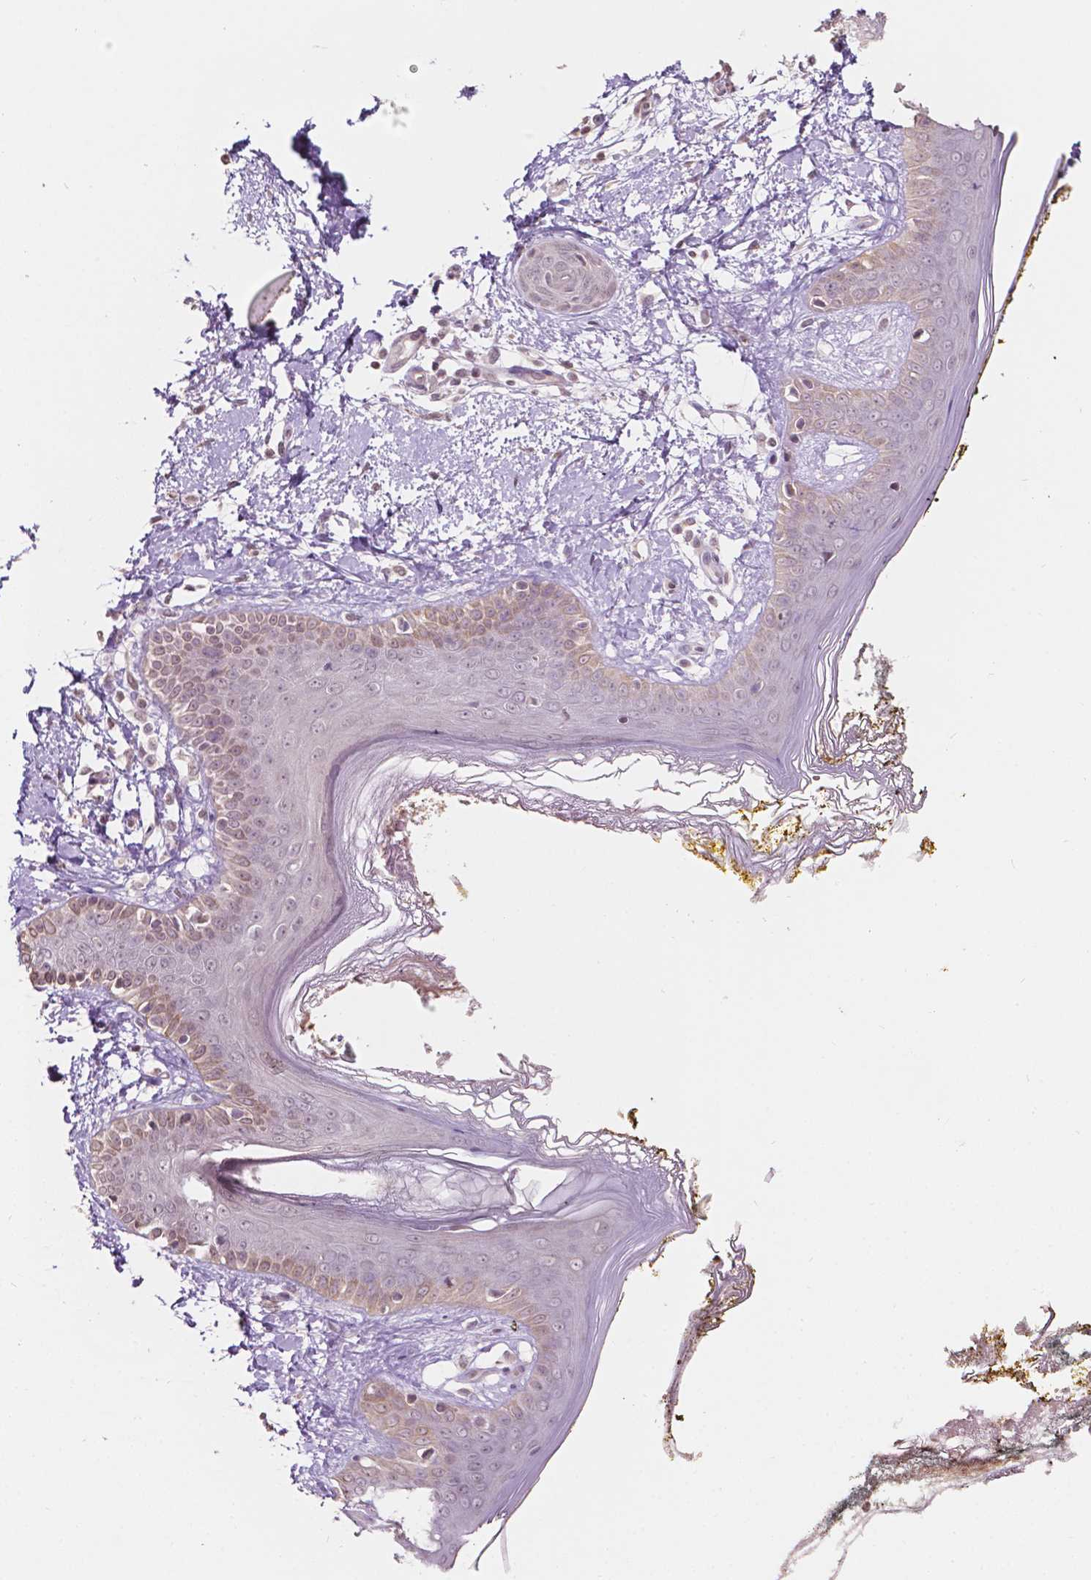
{"staining": {"intensity": "negative", "quantity": "none", "location": "none"}, "tissue": "skin", "cell_type": "Fibroblasts", "image_type": "normal", "snomed": [{"axis": "morphology", "description": "Normal tissue, NOS"}, {"axis": "topography", "description": "Skin"}], "caption": "Protein analysis of unremarkable skin shows no significant staining in fibroblasts.", "gene": "NOS1AP", "patient": {"sex": "female", "age": 34}}